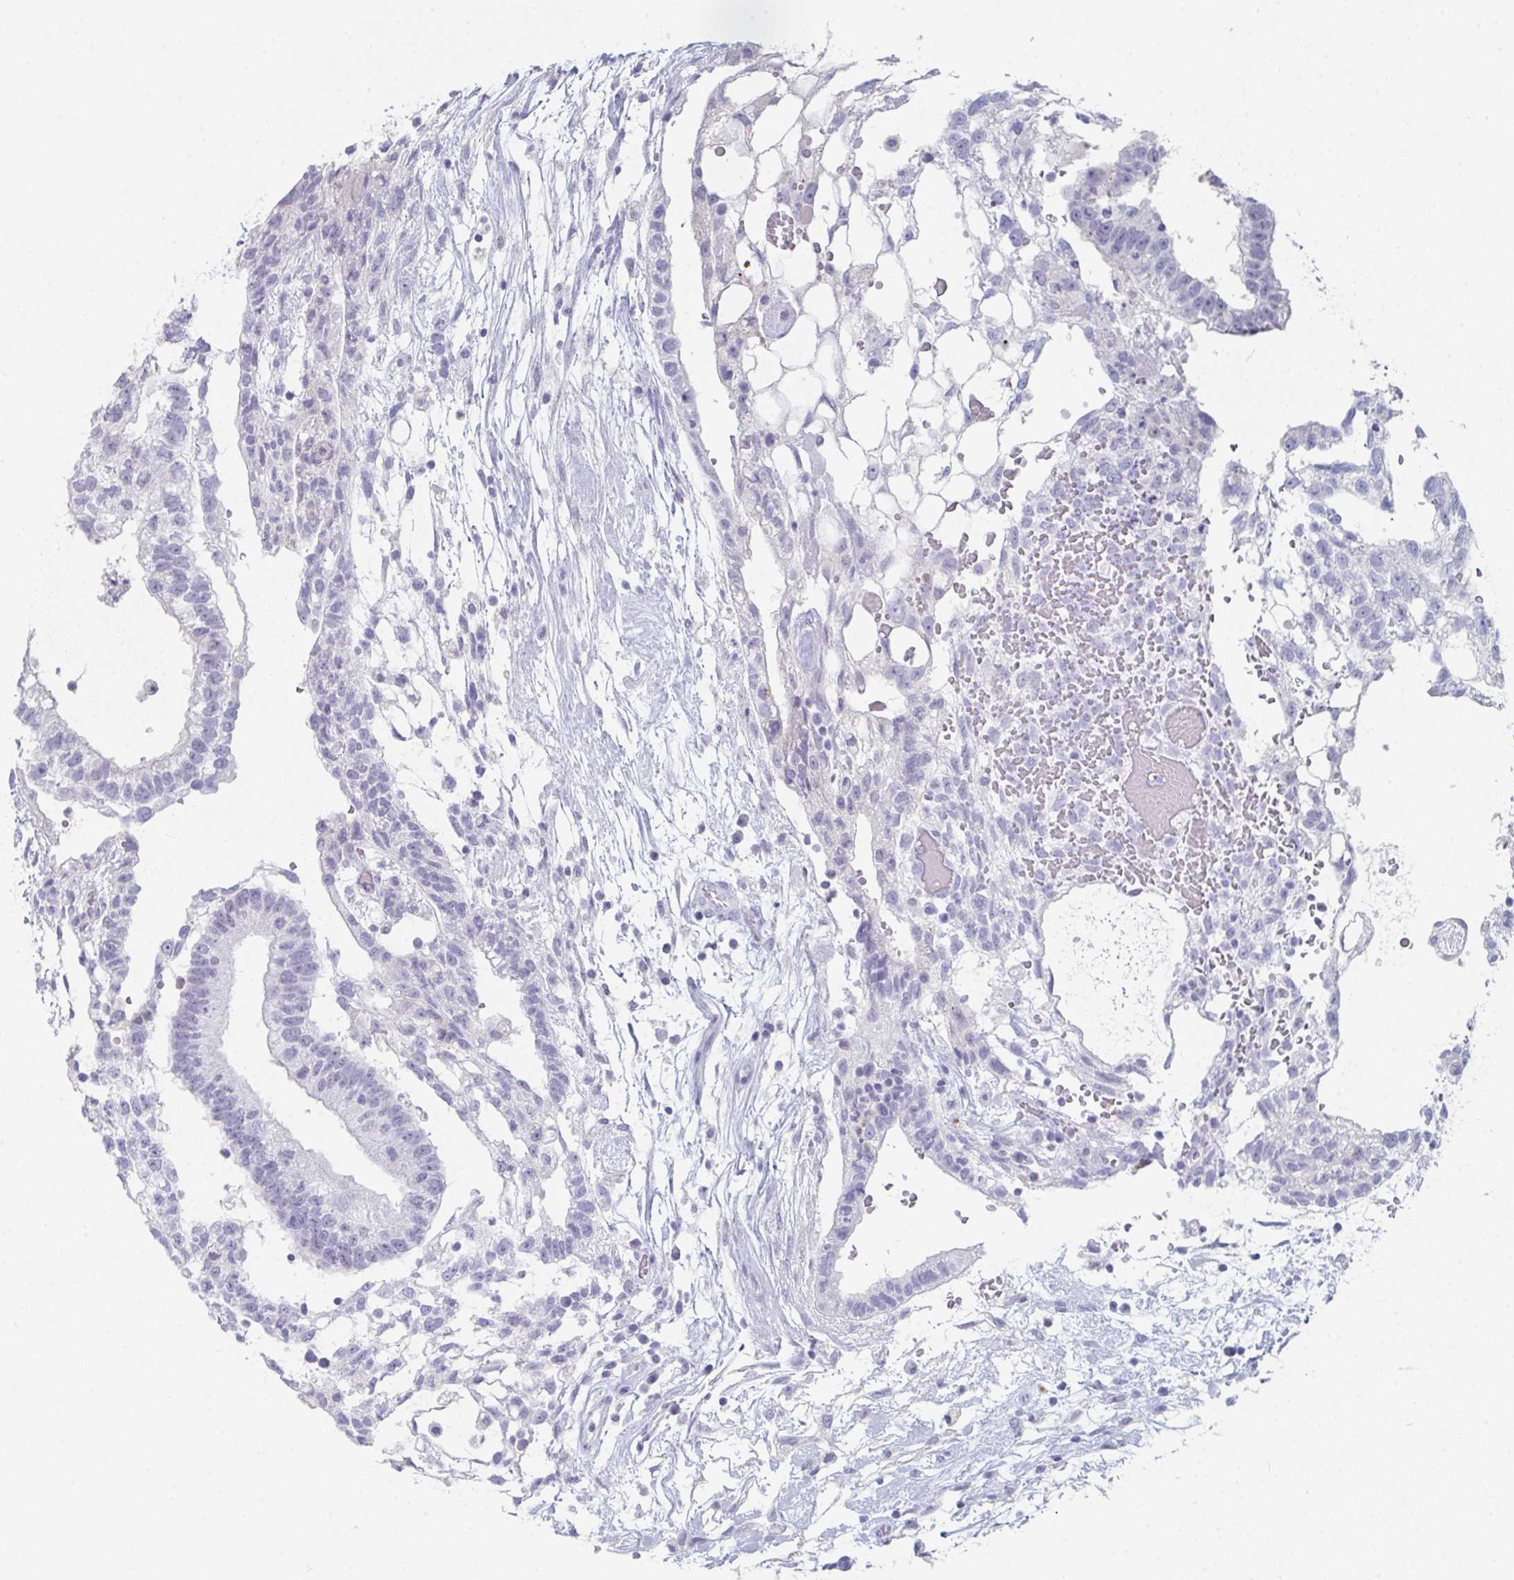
{"staining": {"intensity": "negative", "quantity": "none", "location": "none"}, "tissue": "testis cancer", "cell_type": "Tumor cells", "image_type": "cancer", "snomed": [{"axis": "morphology", "description": "Carcinoma, Embryonal, NOS"}, {"axis": "topography", "description": "Testis"}], "caption": "DAB (3,3'-diaminobenzidine) immunohistochemical staining of testis cancer (embryonal carcinoma) displays no significant positivity in tumor cells.", "gene": "RUBCN", "patient": {"sex": "male", "age": 32}}